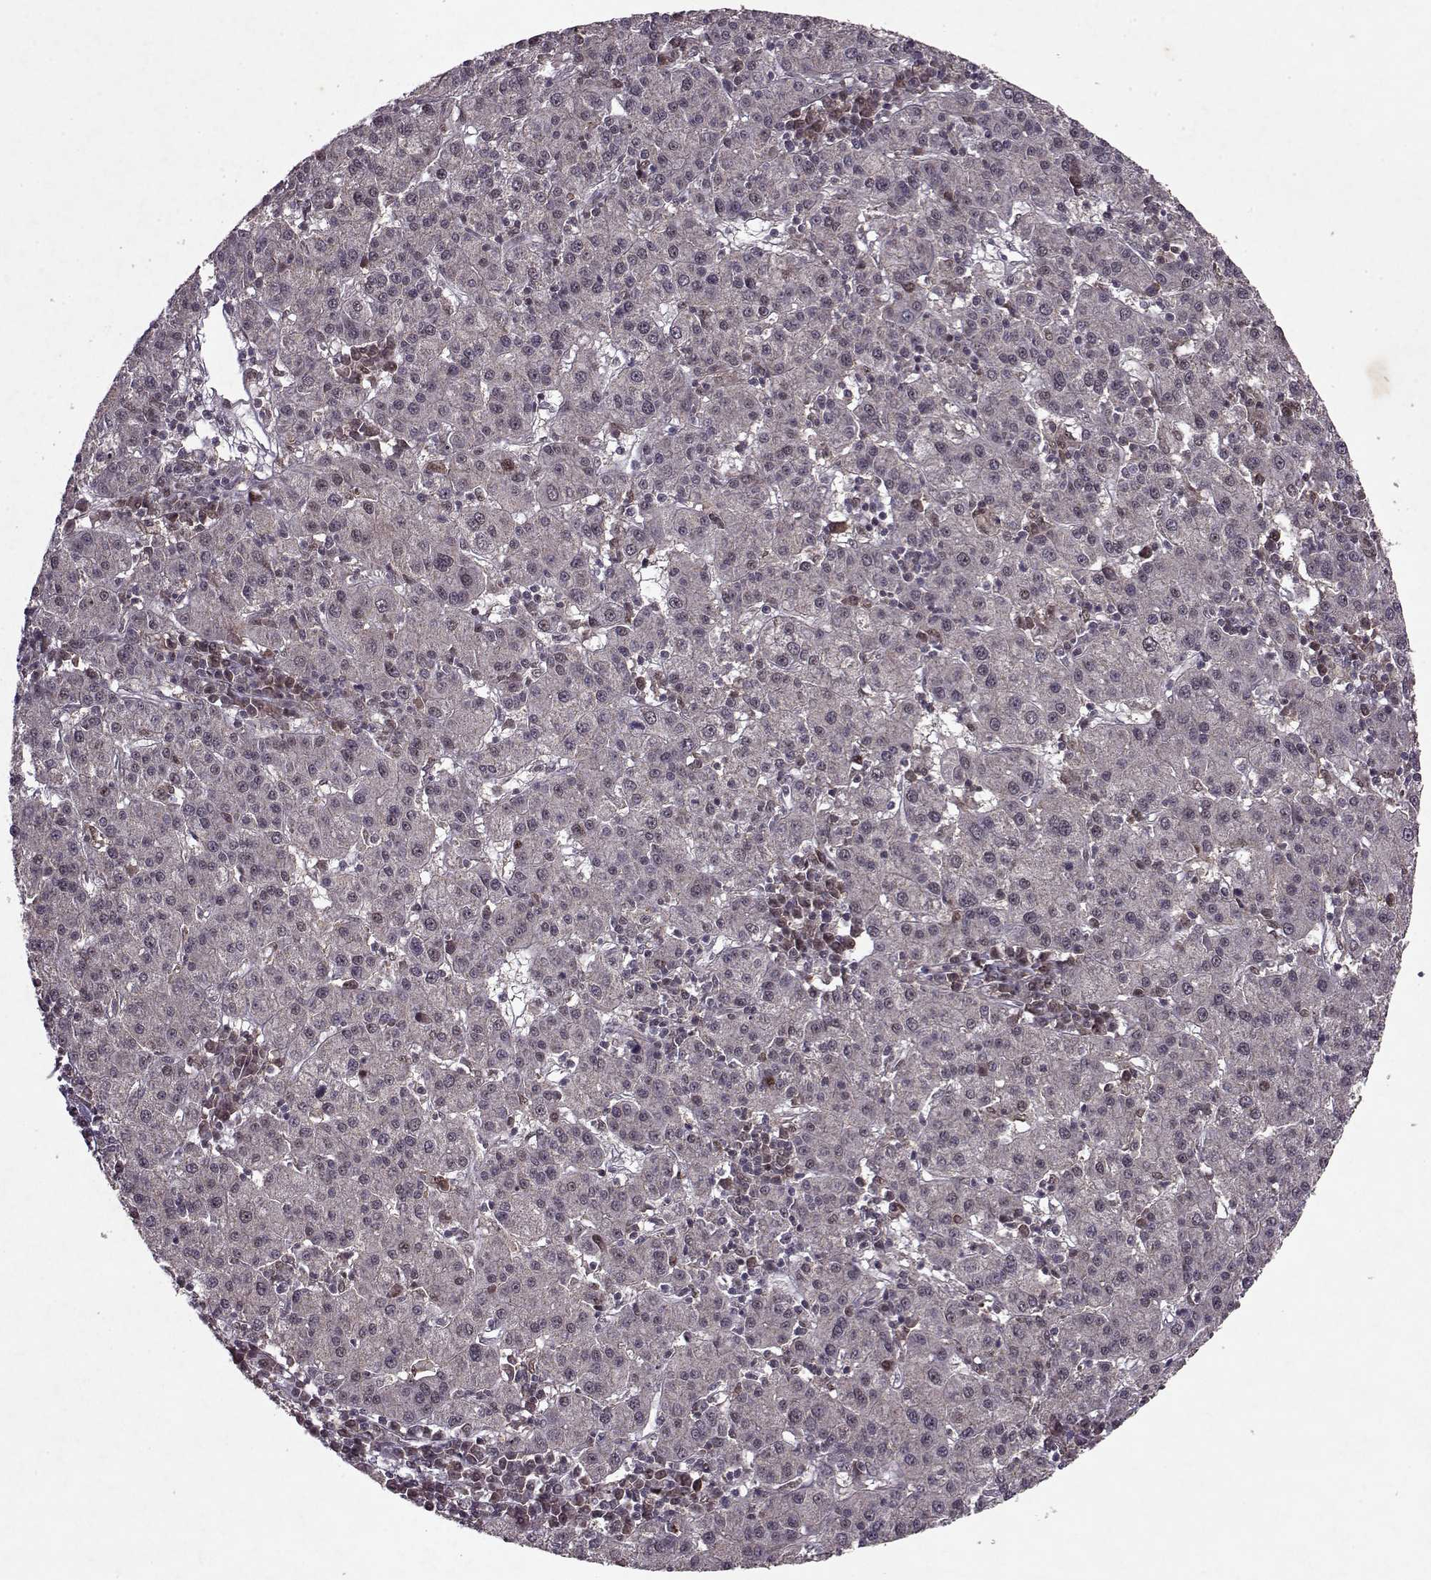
{"staining": {"intensity": "negative", "quantity": "none", "location": "none"}, "tissue": "liver cancer", "cell_type": "Tumor cells", "image_type": "cancer", "snomed": [{"axis": "morphology", "description": "Carcinoma, Hepatocellular, NOS"}, {"axis": "topography", "description": "Liver"}], "caption": "Image shows no protein staining in tumor cells of liver cancer (hepatocellular carcinoma) tissue. (DAB (3,3'-diaminobenzidine) IHC with hematoxylin counter stain).", "gene": "PSMA7", "patient": {"sex": "female", "age": 60}}